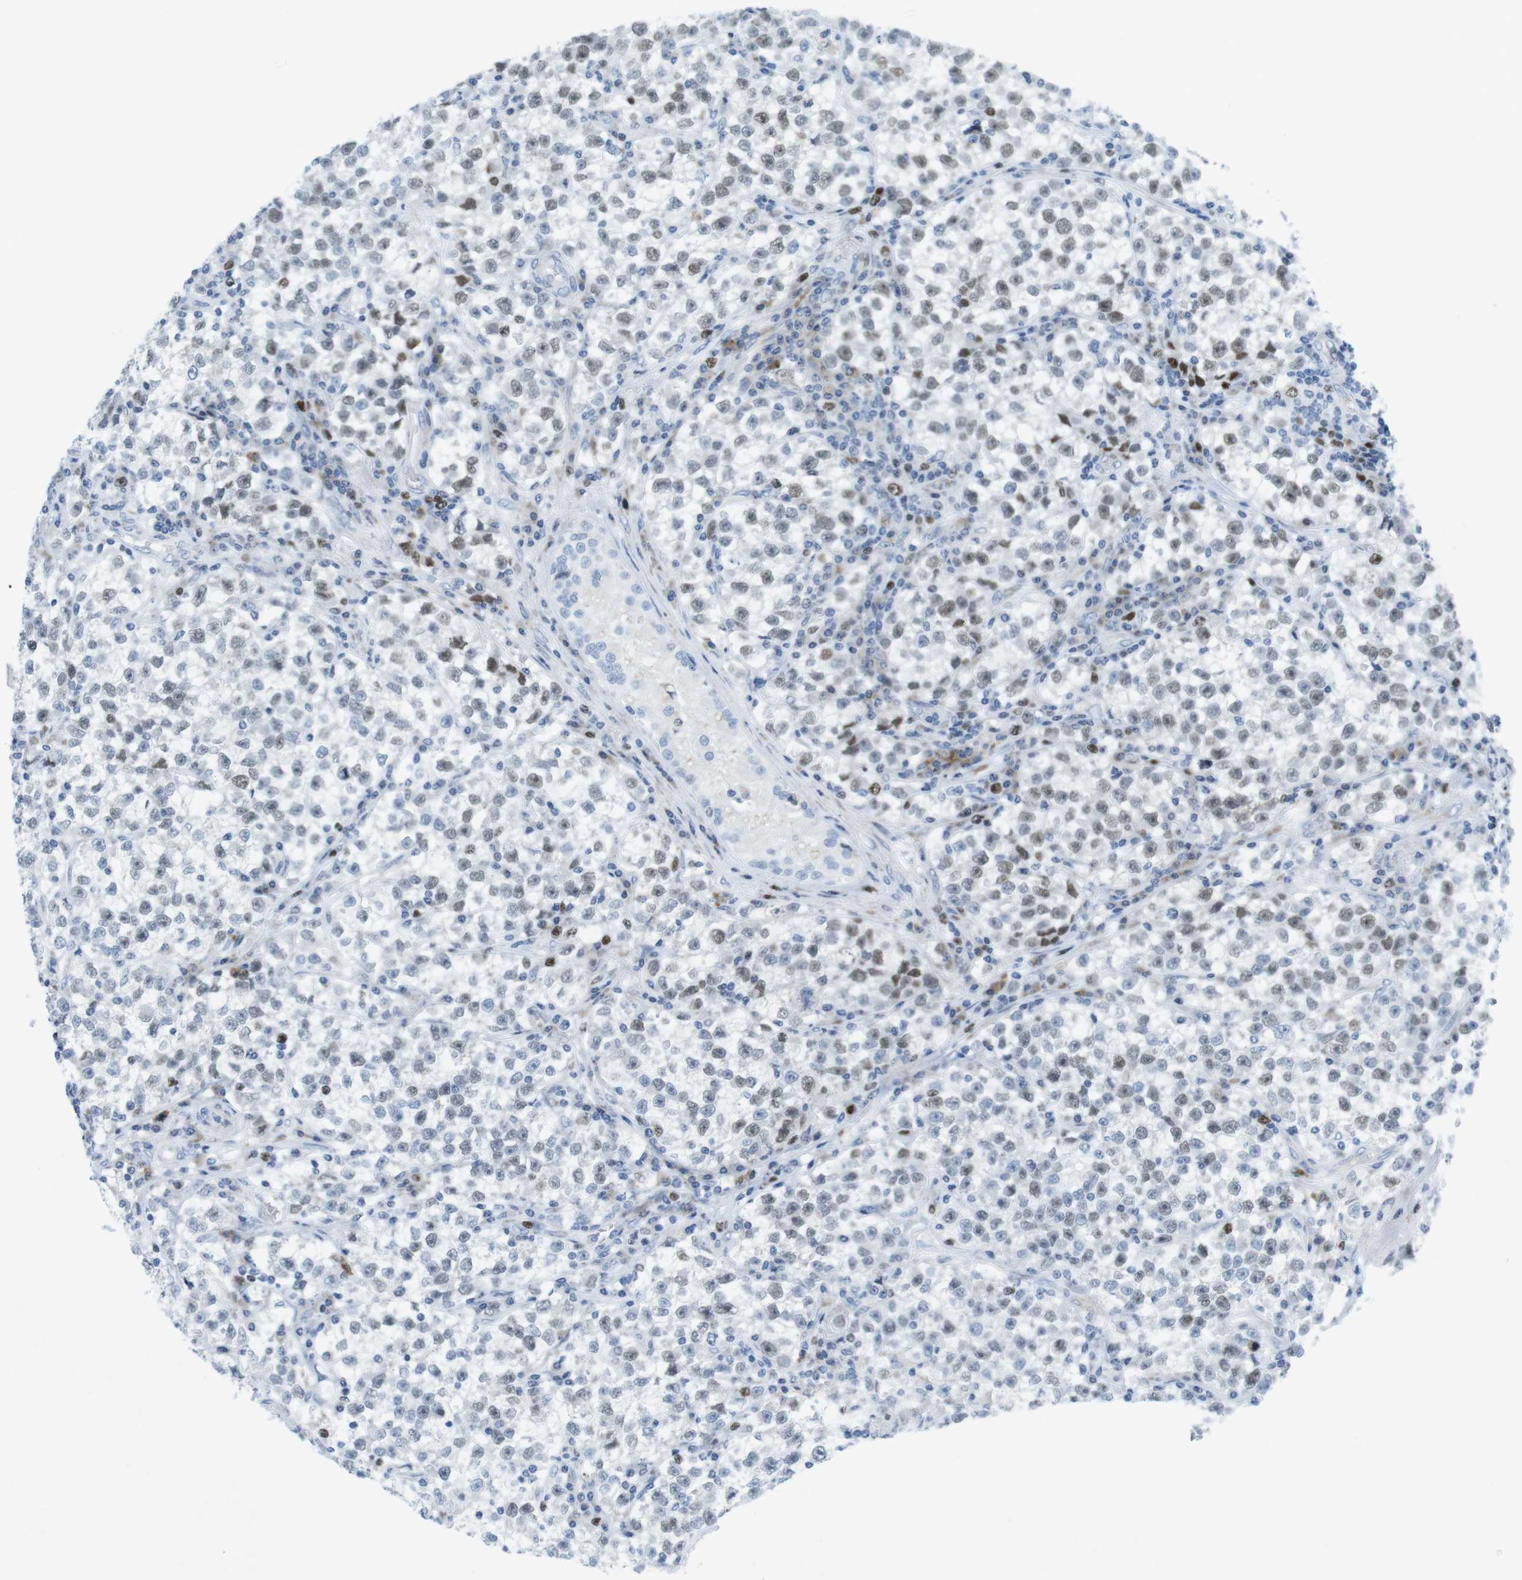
{"staining": {"intensity": "moderate", "quantity": "25%-75%", "location": "nuclear"}, "tissue": "testis cancer", "cell_type": "Tumor cells", "image_type": "cancer", "snomed": [{"axis": "morphology", "description": "Seminoma, NOS"}, {"axis": "topography", "description": "Testis"}], "caption": "Tumor cells show medium levels of moderate nuclear staining in about 25%-75% of cells in human testis cancer.", "gene": "CHAF1A", "patient": {"sex": "male", "age": 22}}